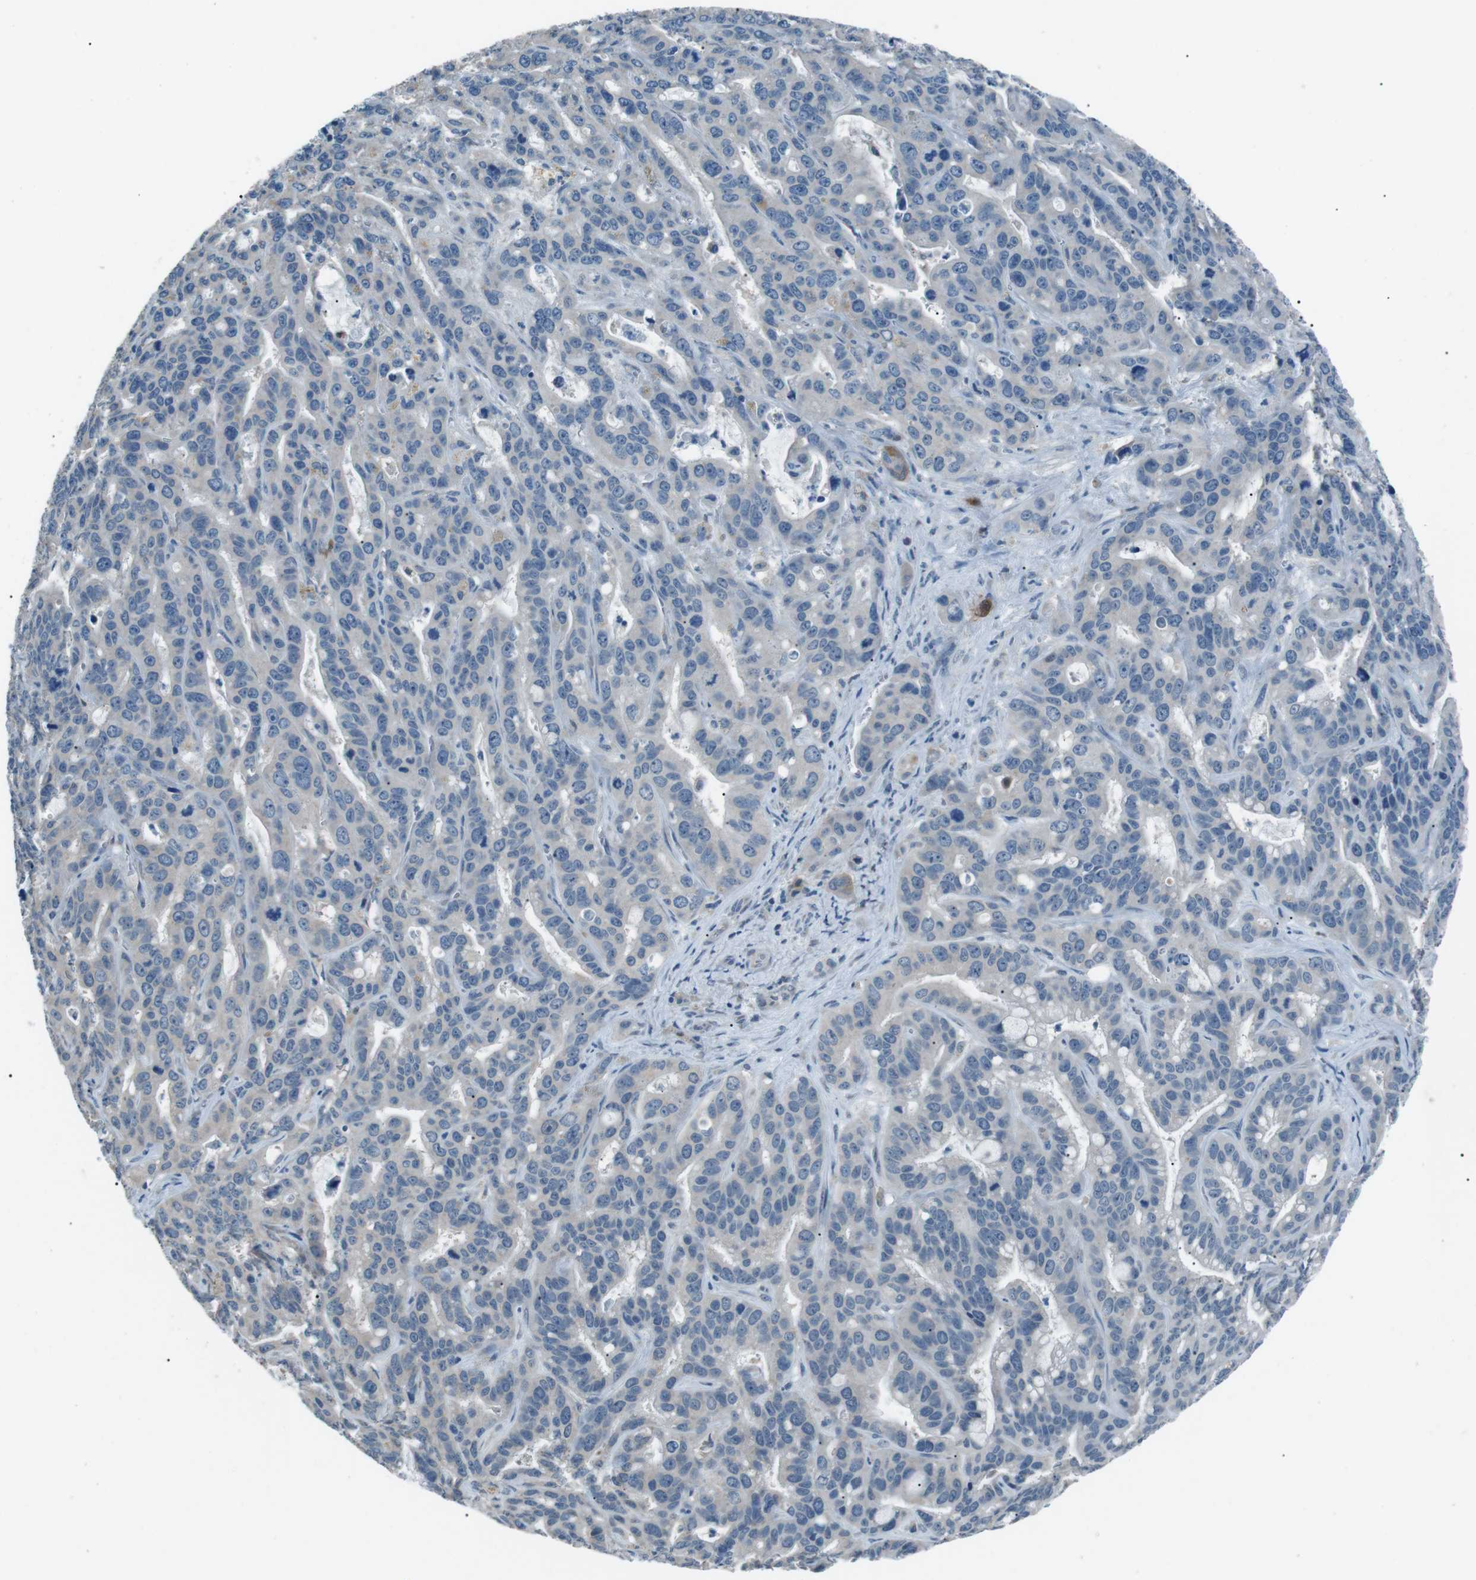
{"staining": {"intensity": "negative", "quantity": "none", "location": "none"}, "tissue": "liver cancer", "cell_type": "Tumor cells", "image_type": "cancer", "snomed": [{"axis": "morphology", "description": "Cholangiocarcinoma"}, {"axis": "topography", "description": "Liver"}], "caption": "The micrograph exhibits no staining of tumor cells in liver cancer (cholangiocarcinoma).", "gene": "SERPINB2", "patient": {"sex": "female", "age": 65}}